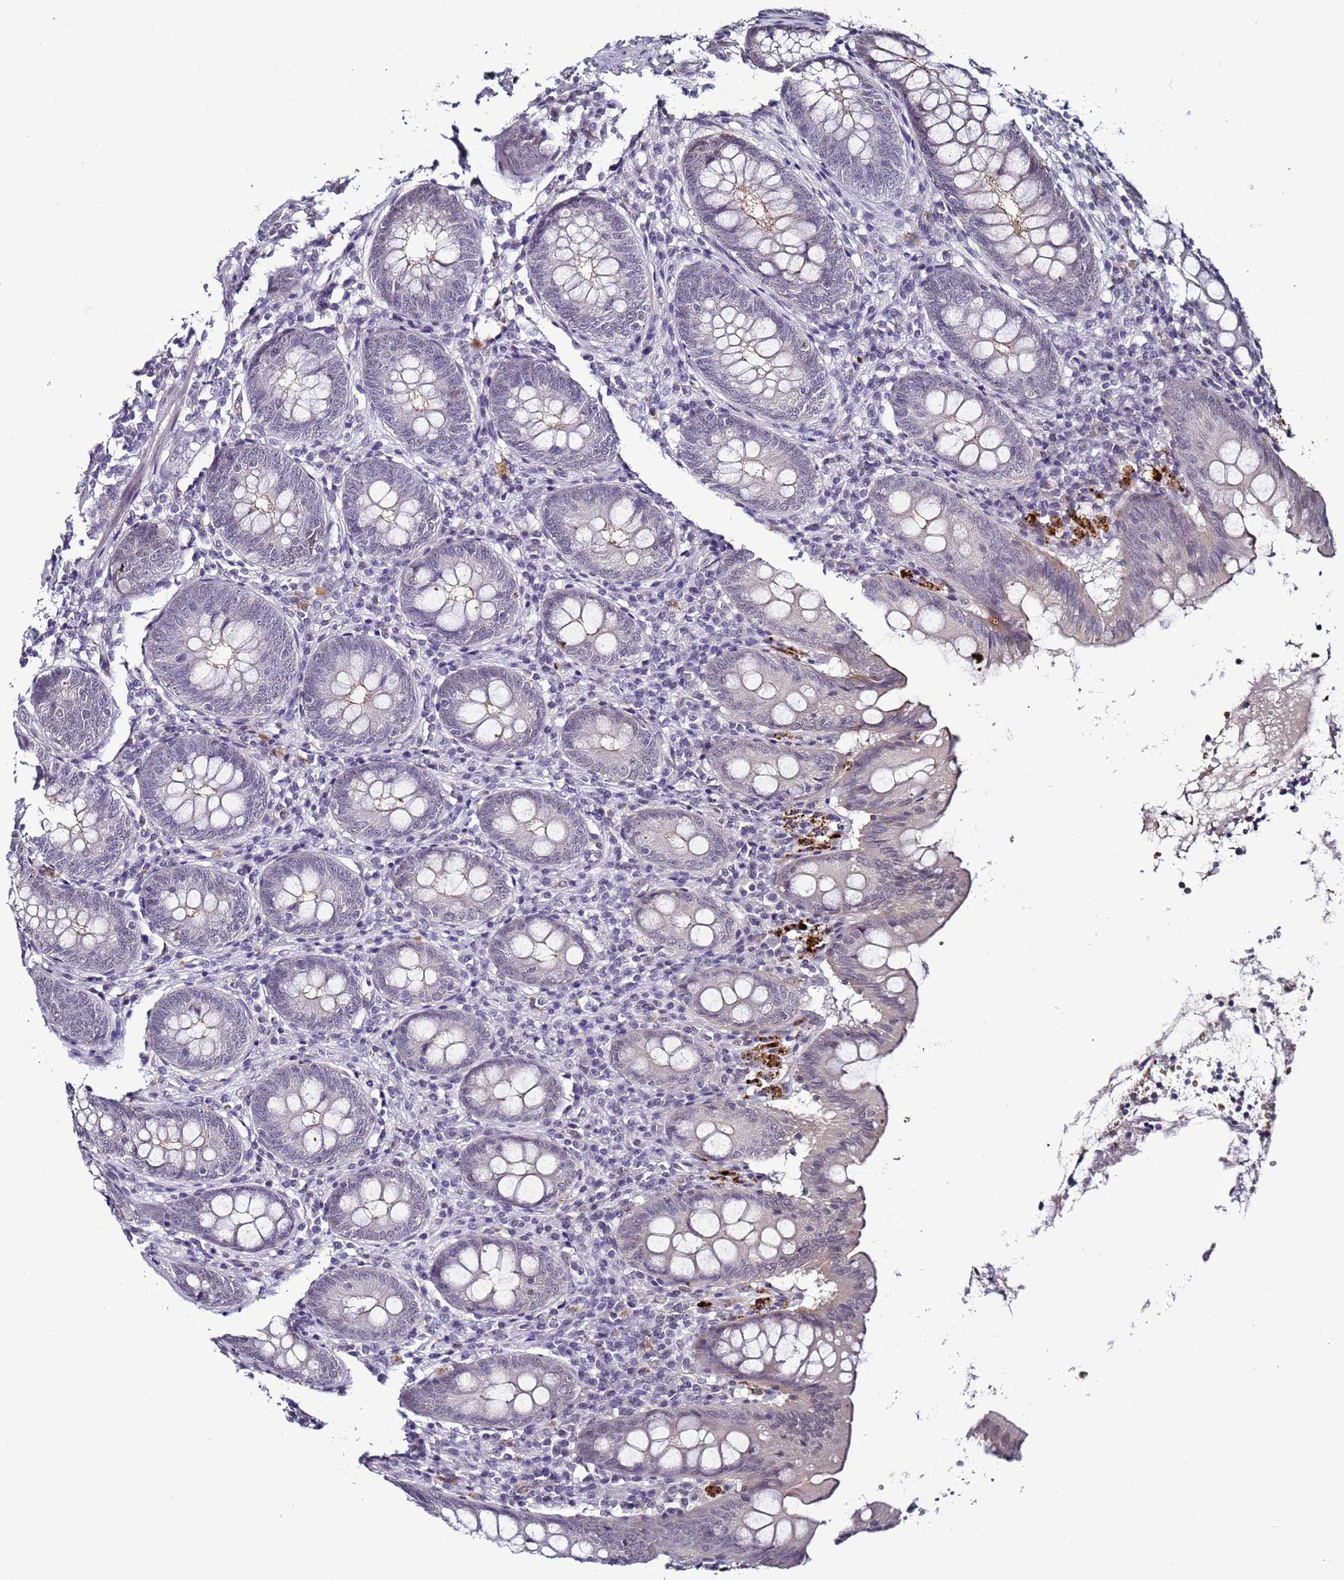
{"staining": {"intensity": "moderate", "quantity": "<25%", "location": "cytoplasmic/membranous"}, "tissue": "appendix", "cell_type": "Glandular cells", "image_type": "normal", "snomed": [{"axis": "morphology", "description": "Normal tissue, NOS"}, {"axis": "topography", "description": "Appendix"}], "caption": "About <25% of glandular cells in benign human appendix reveal moderate cytoplasmic/membranous protein positivity as visualized by brown immunohistochemical staining.", "gene": "PSMA7", "patient": {"sex": "female", "age": 54}}